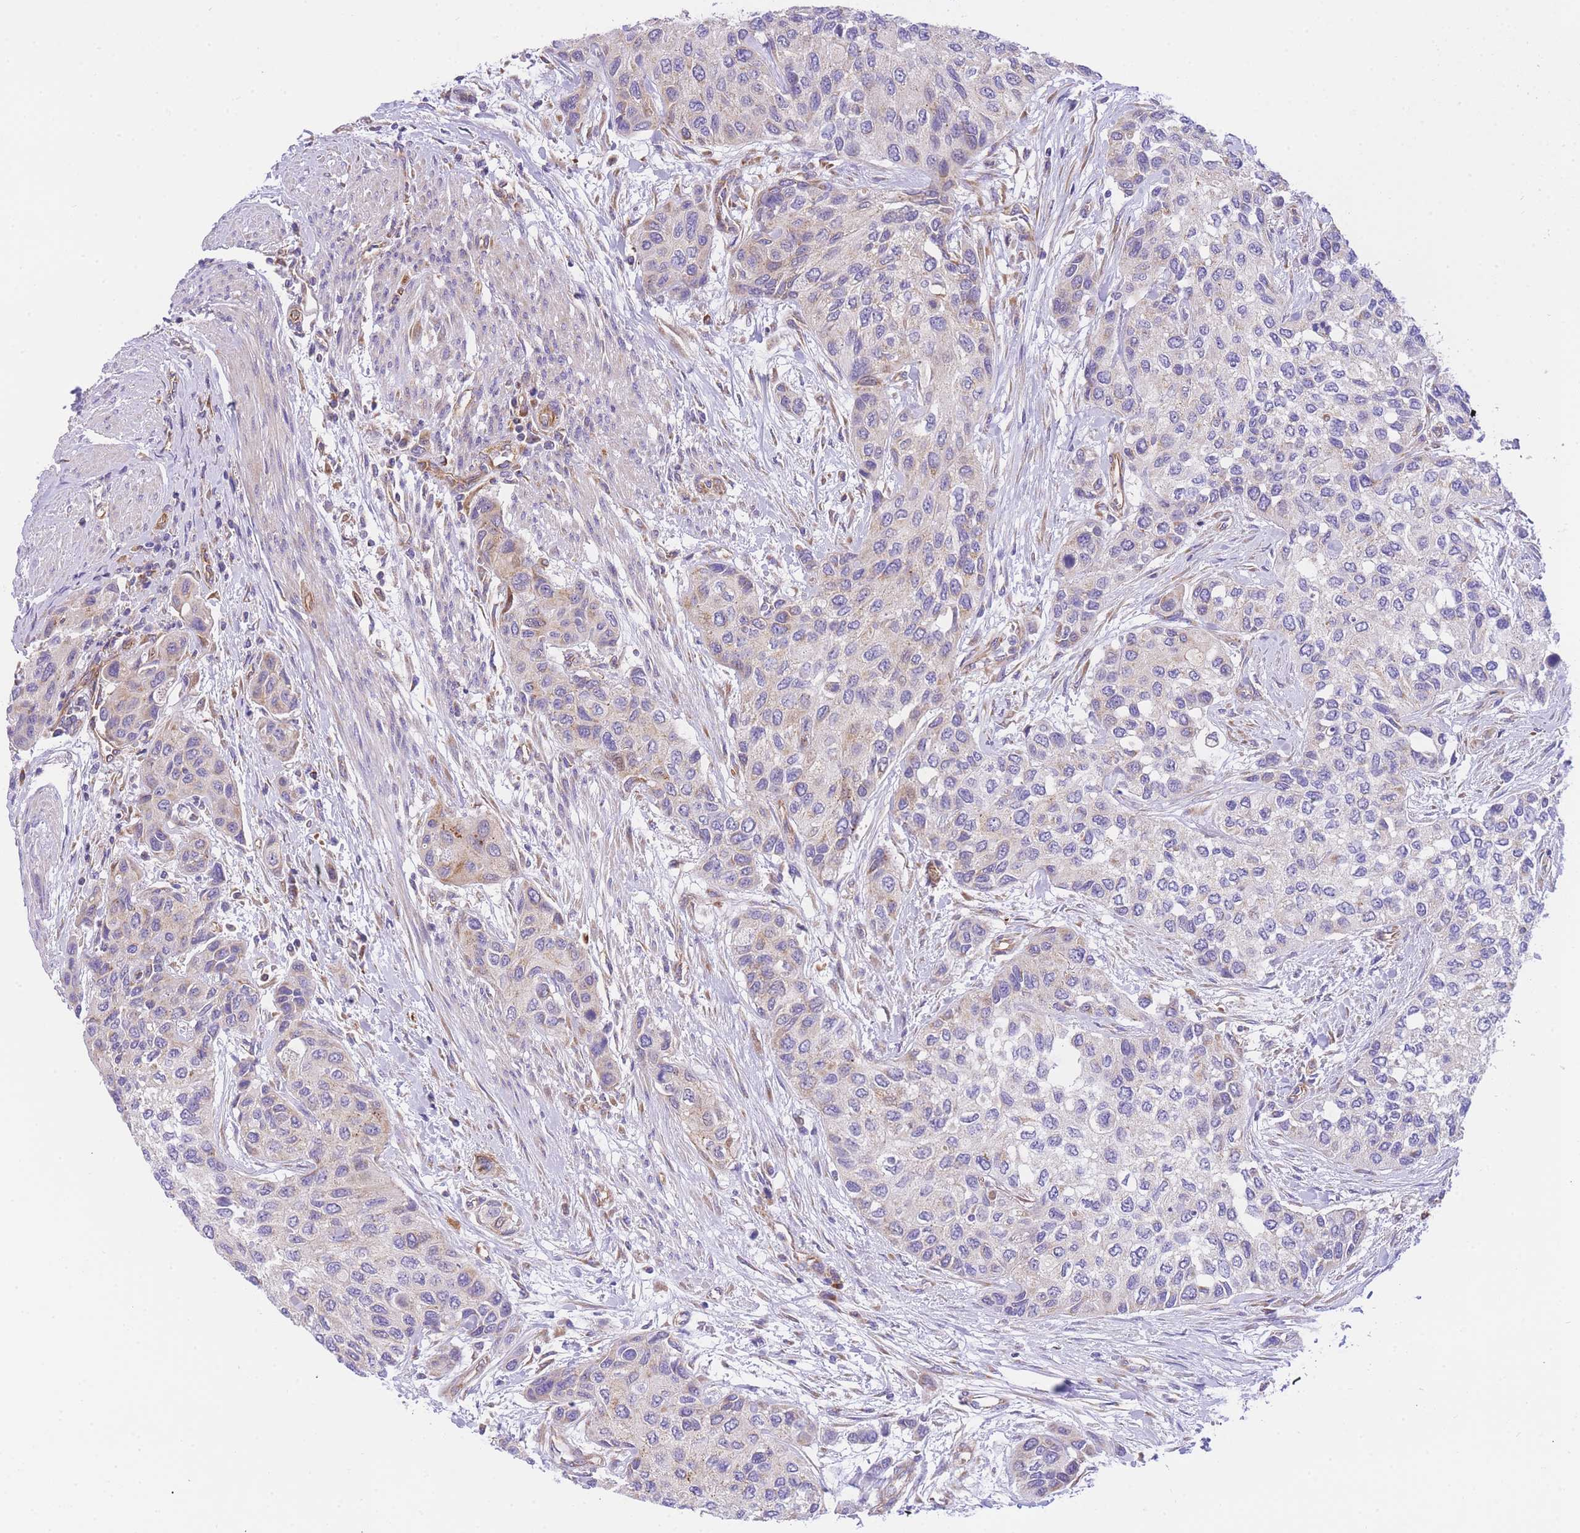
{"staining": {"intensity": "negative", "quantity": "none", "location": "none"}, "tissue": "urothelial cancer", "cell_type": "Tumor cells", "image_type": "cancer", "snomed": [{"axis": "morphology", "description": "Normal tissue, NOS"}, {"axis": "morphology", "description": "Urothelial carcinoma, High grade"}, {"axis": "topography", "description": "Vascular tissue"}, {"axis": "topography", "description": "Urinary bladder"}], "caption": "Tumor cells are negative for brown protein staining in urothelial carcinoma (high-grade).", "gene": "MTRES1", "patient": {"sex": "female", "age": 56}}